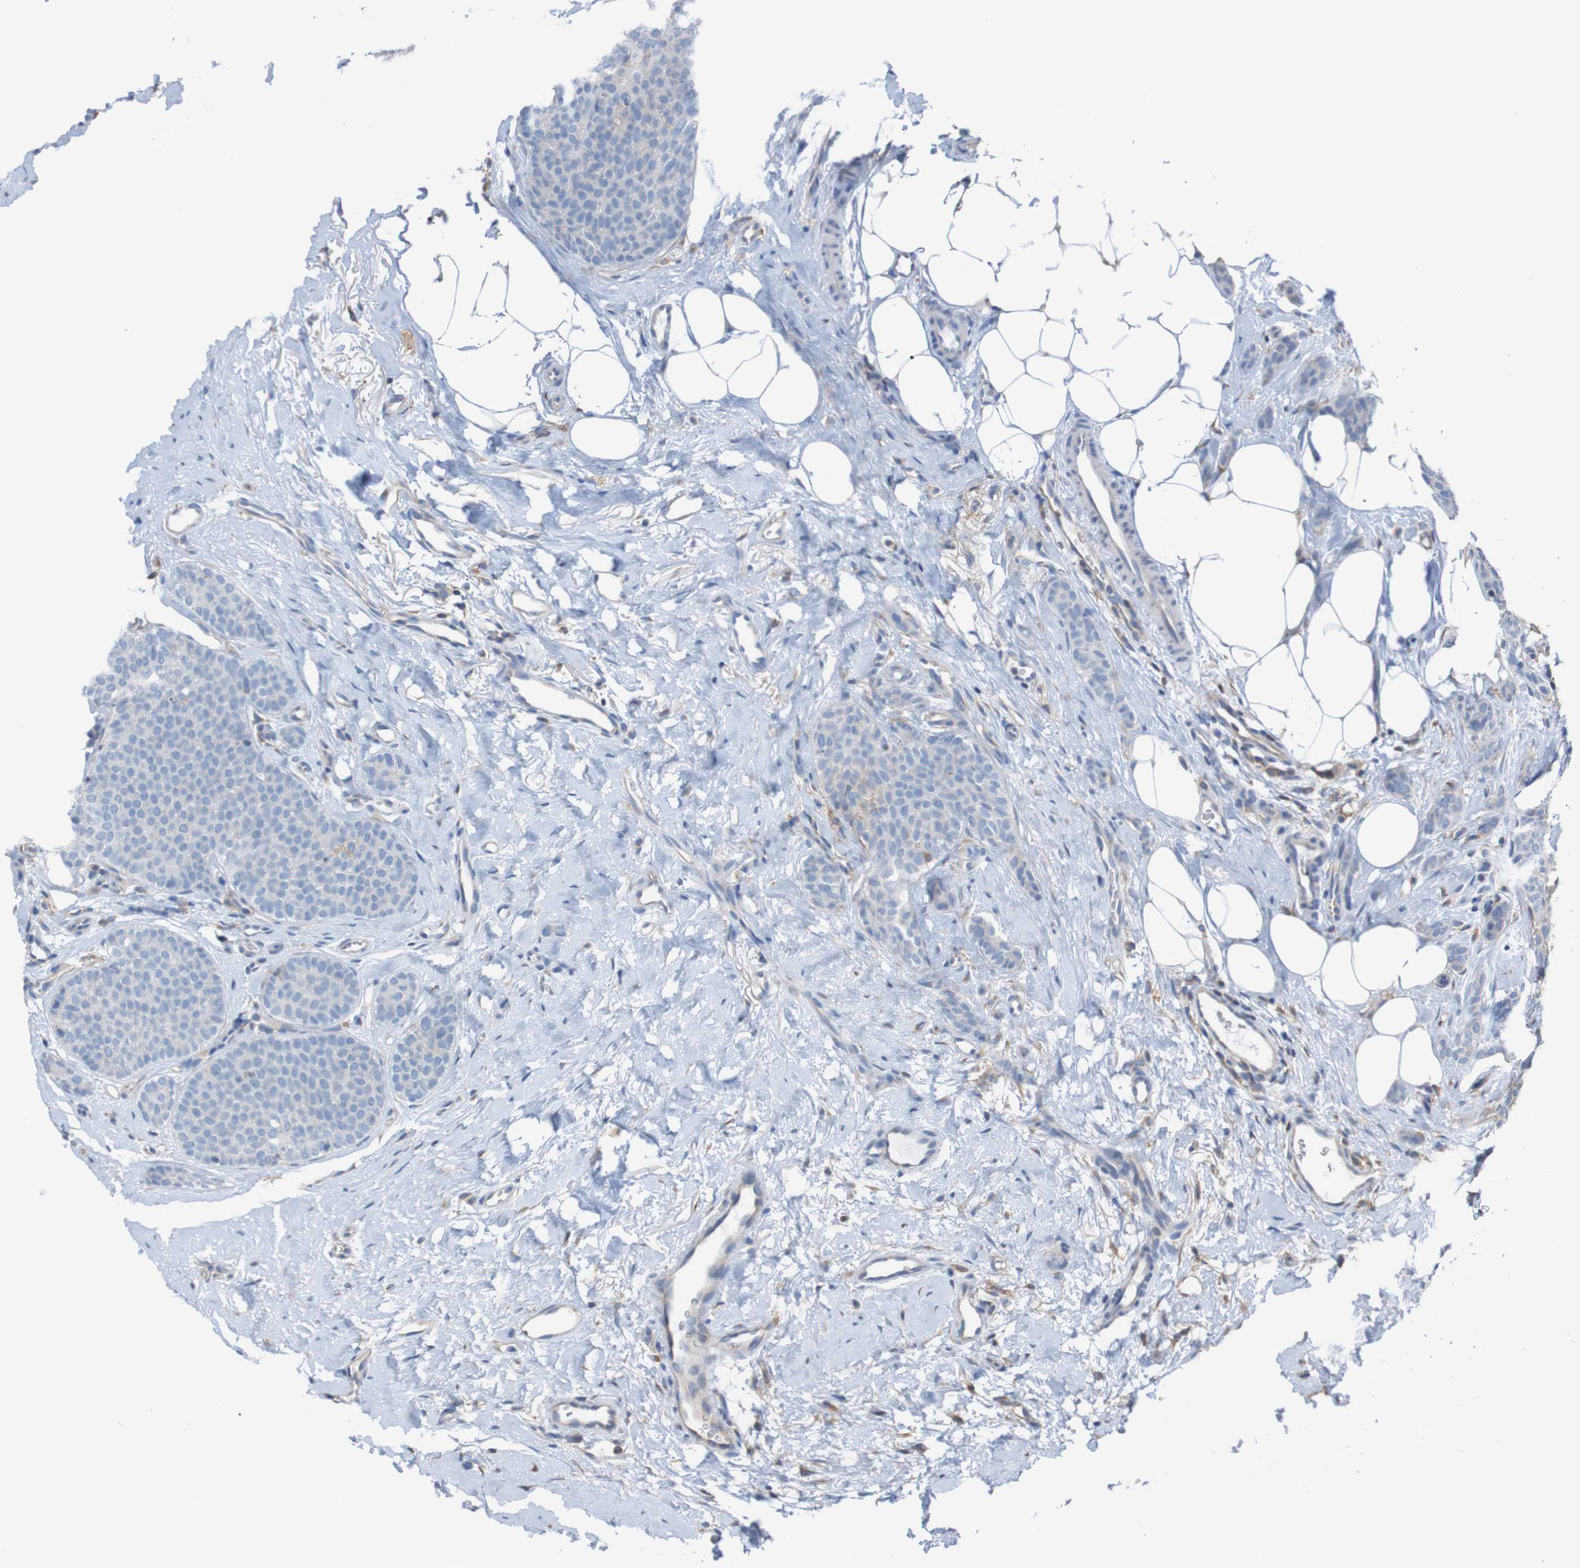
{"staining": {"intensity": "moderate", "quantity": "<25%", "location": "cytoplasmic/membranous"}, "tissue": "breast cancer", "cell_type": "Tumor cells", "image_type": "cancer", "snomed": [{"axis": "morphology", "description": "Lobular carcinoma"}, {"axis": "topography", "description": "Skin"}, {"axis": "topography", "description": "Breast"}], "caption": "Breast cancer (lobular carcinoma) tissue displays moderate cytoplasmic/membranous positivity in about <25% of tumor cells", "gene": "MINAR1", "patient": {"sex": "female", "age": 46}}